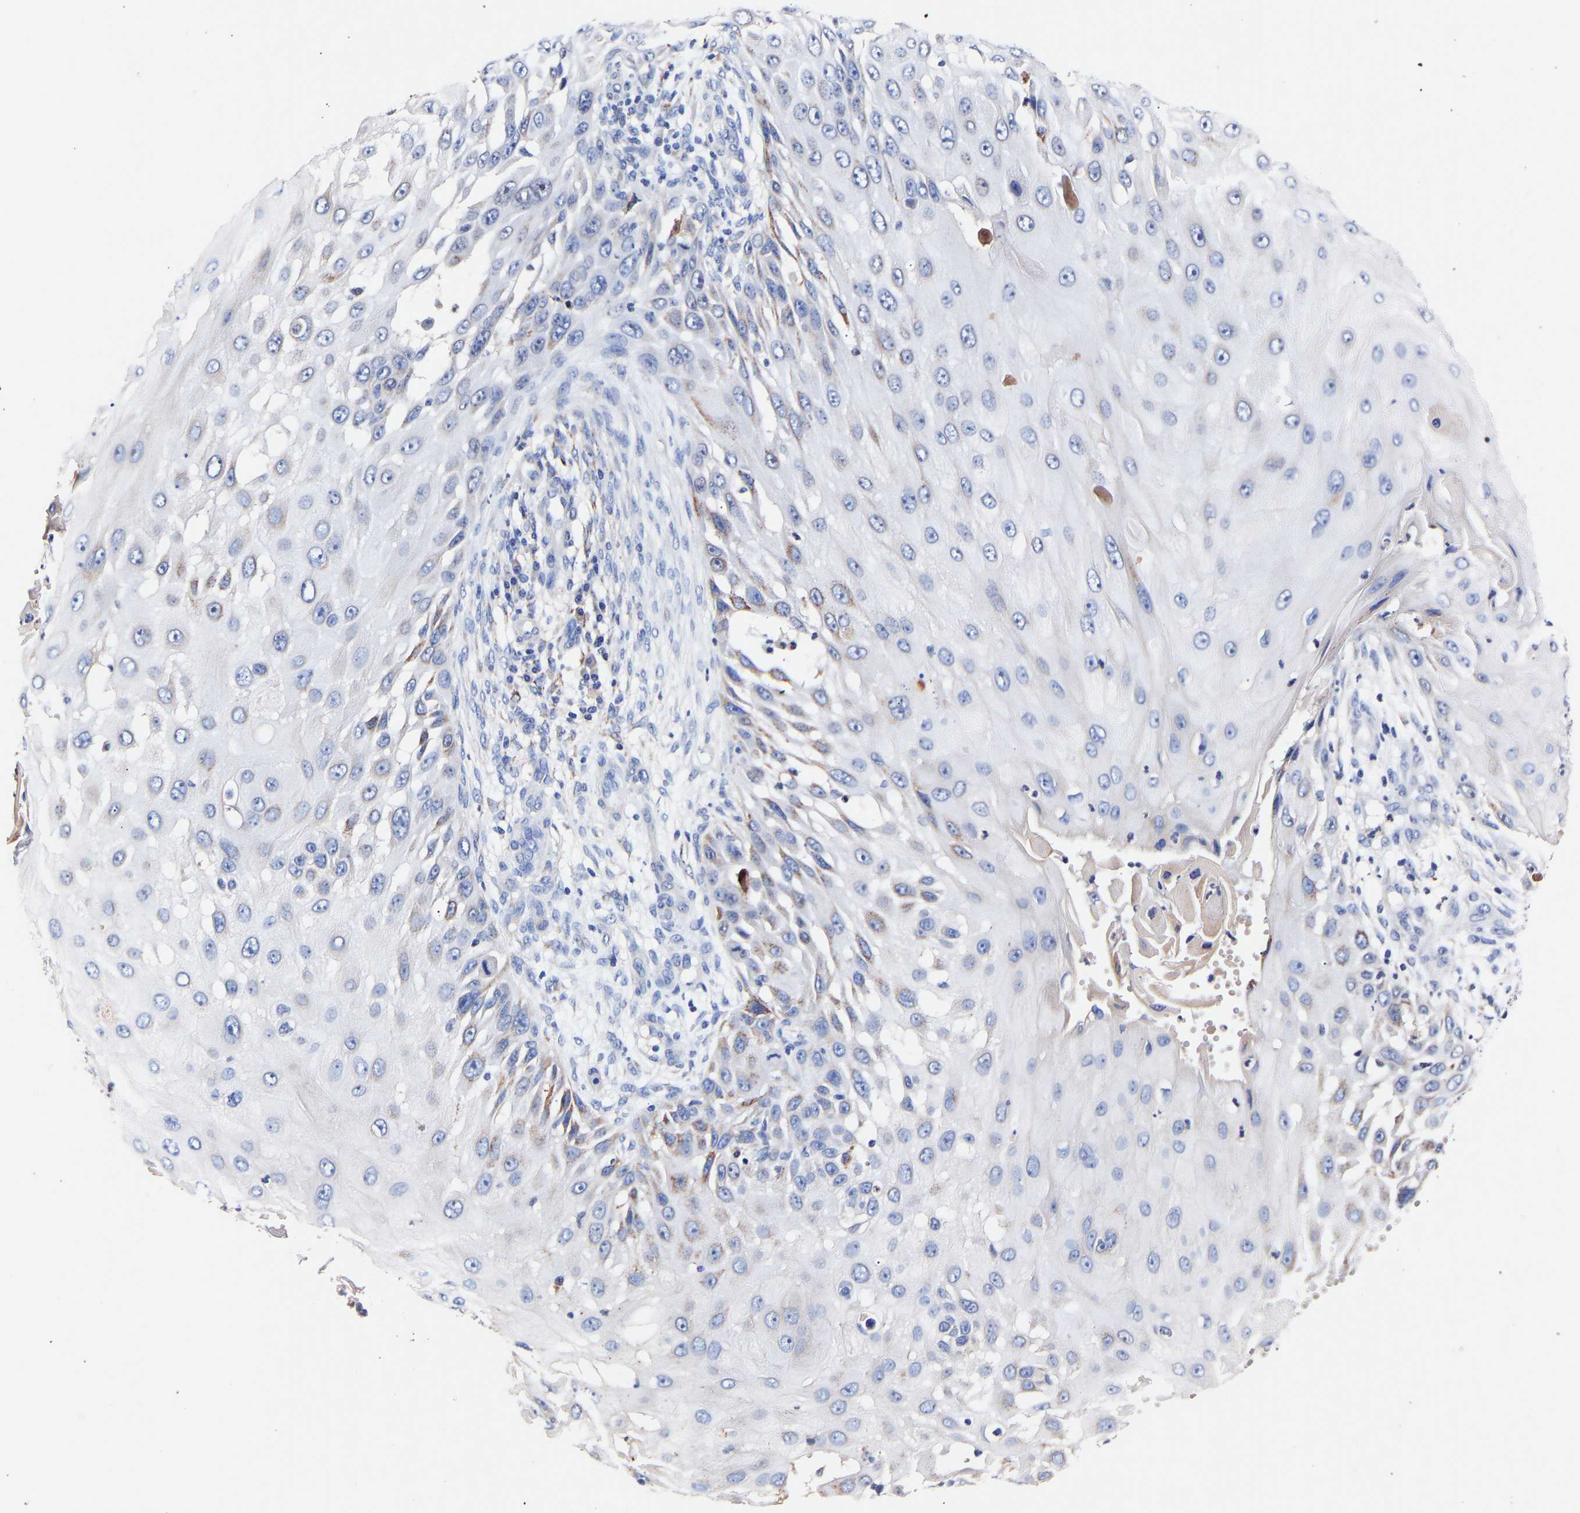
{"staining": {"intensity": "weak", "quantity": "<25%", "location": "cytoplasmic/membranous"}, "tissue": "skin cancer", "cell_type": "Tumor cells", "image_type": "cancer", "snomed": [{"axis": "morphology", "description": "Squamous cell carcinoma, NOS"}, {"axis": "topography", "description": "Skin"}], "caption": "Skin cancer was stained to show a protein in brown. There is no significant staining in tumor cells.", "gene": "SEM1", "patient": {"sex": "female", "age": 44}}